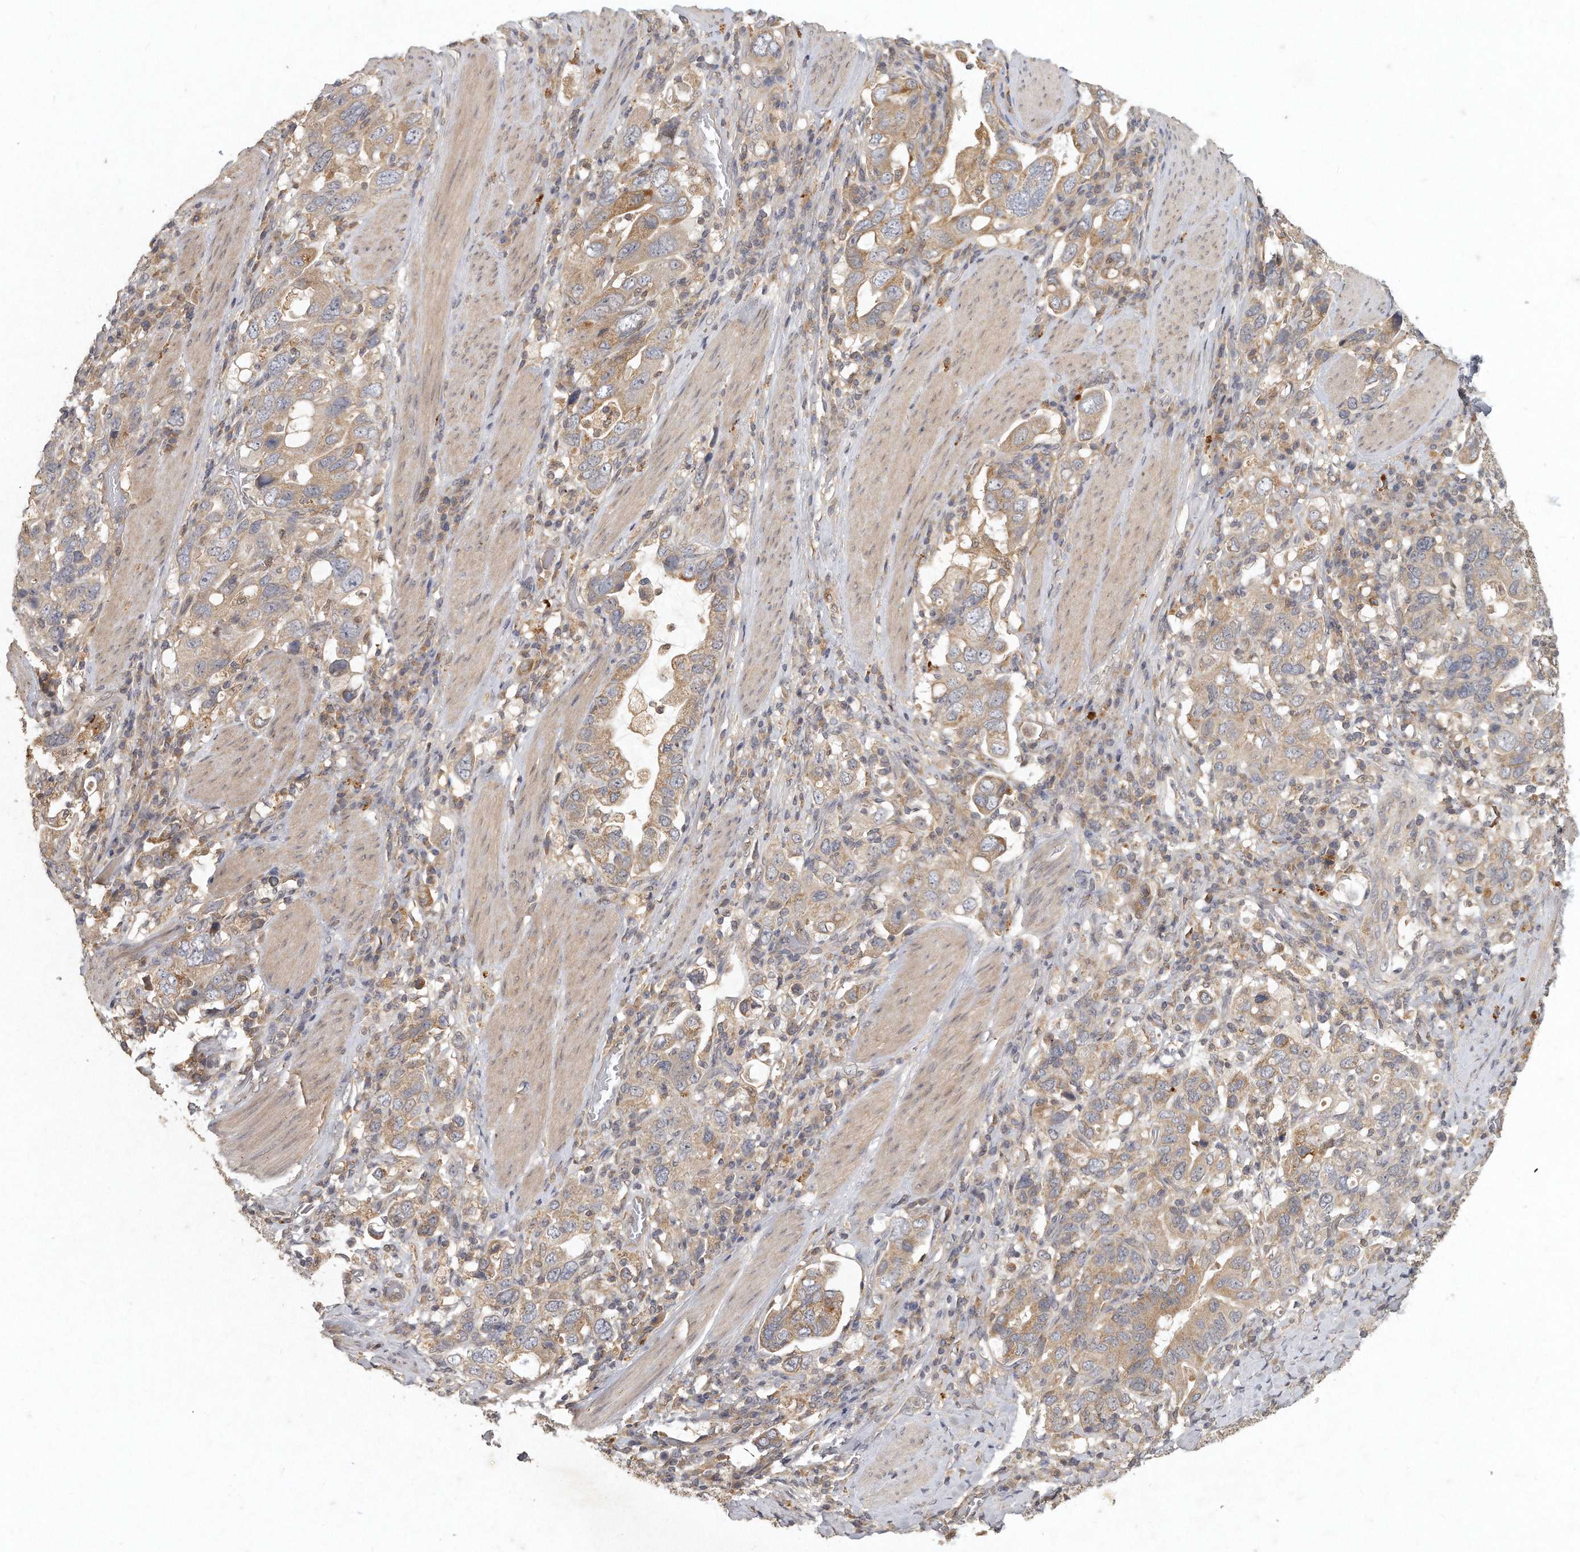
{"staining": {"intensity": "moderate", "quantity": ">75%", "location": "cytoplasmic/membranous"}, "tissue": "stomach cancer", "cell_type": "Tumor cells", "image_type": "cancer", "snomed": [{"axis": "morphology", "description": "Adenocarcinoma, NOS"}, {"axis": "topography", "description": "Stomach, upper"}], "caption": "Tumor cells reveal medium levels of moderate cytoplasmic/membranous staining in about >75% of cells in human adenocarcinoma (stomach).", "gene": "LGALS8", "patient": {"sex": "male", "age": 62}}